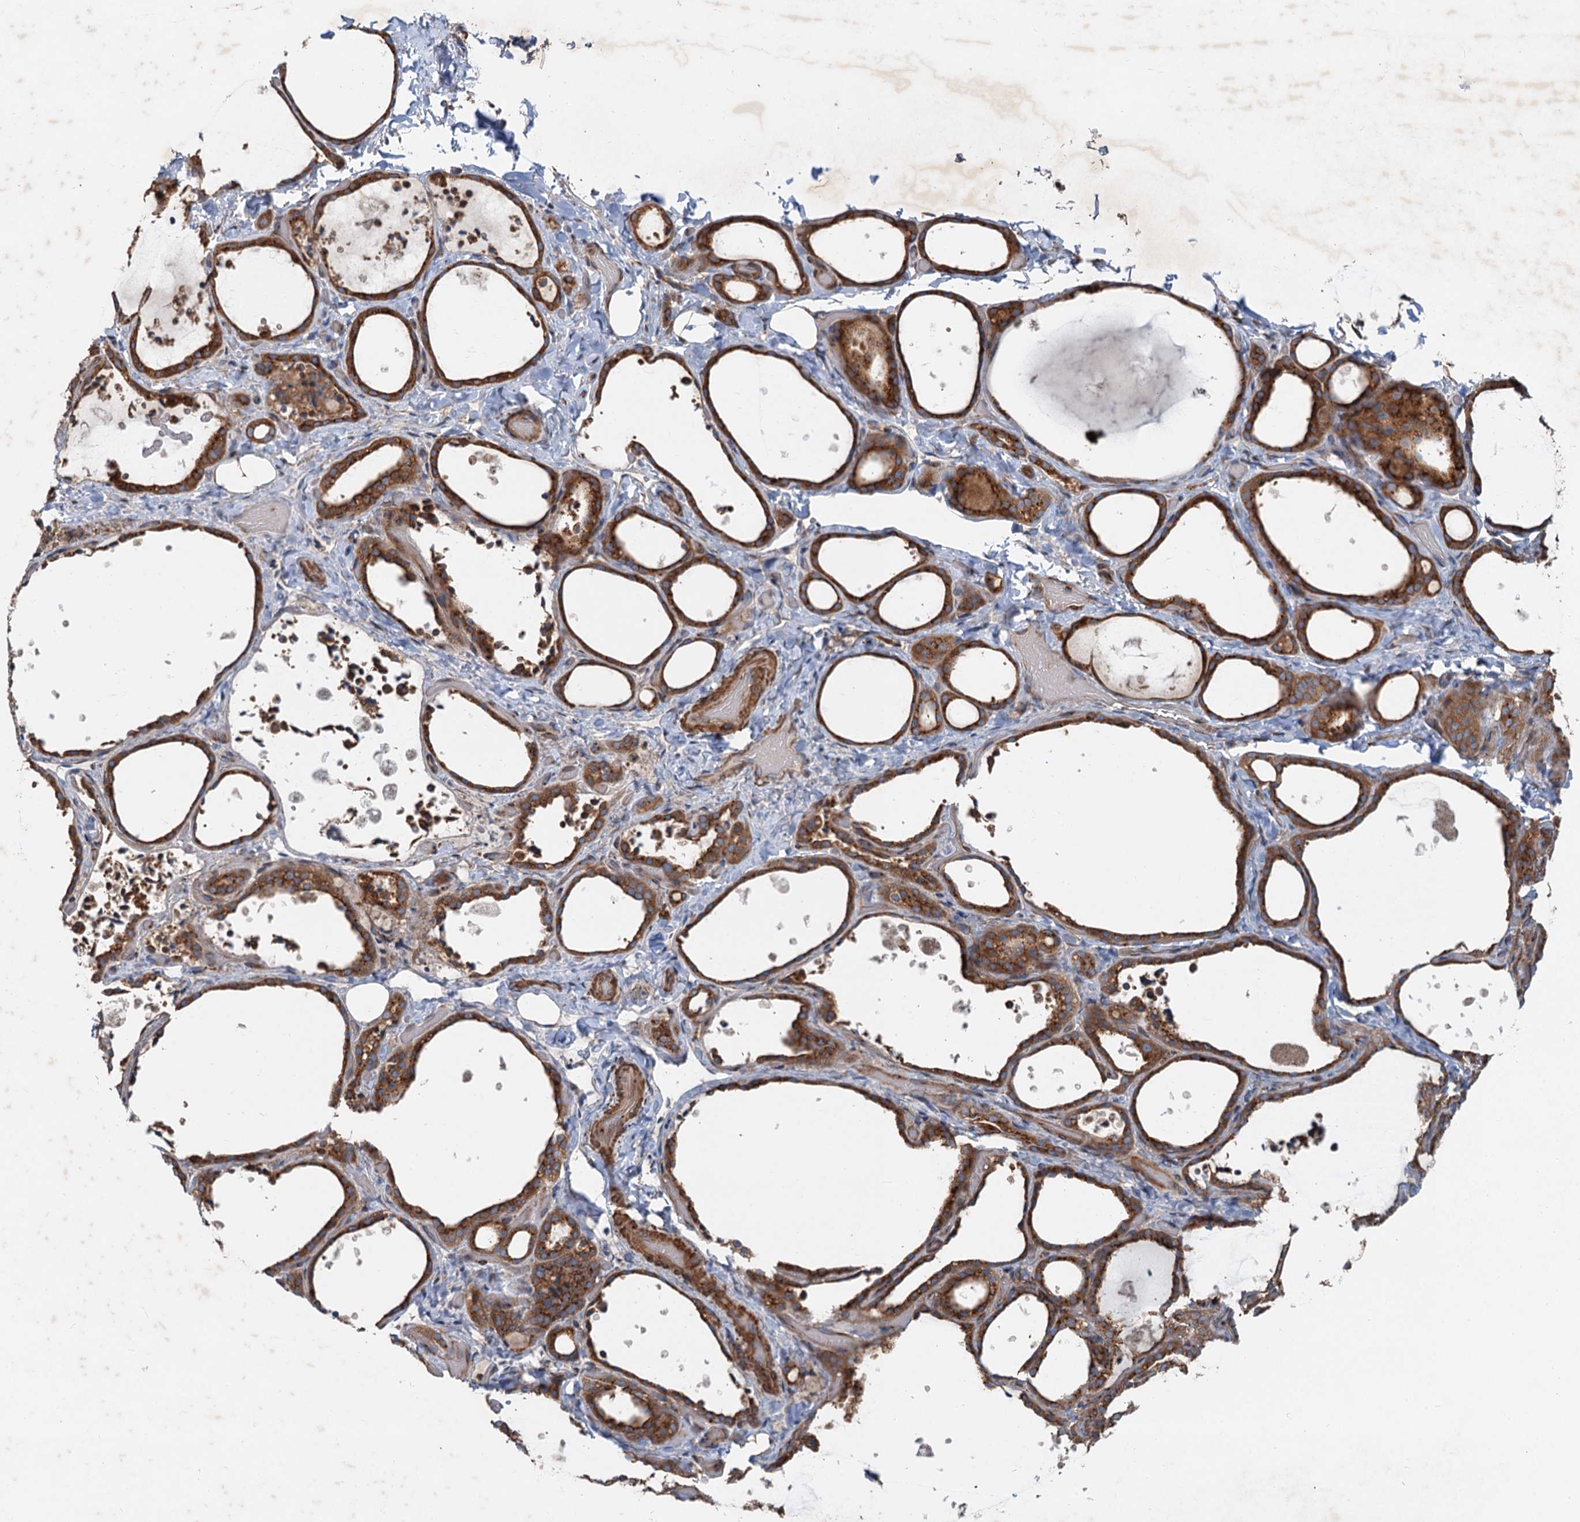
{"staining": {"intensity": "strong", "quantity": ">75%", "location": "cytoplasmic/membranous"}, "tissue": "thyroid gland", "cell_type": "Glandular cells", "image_type": "normal", "snomed": [{"axis": "morphology", "description": "Normal tissue, NOS"}, {"axis": "topography", "description": "Thyroid gland"}], "caption": "Thyroid gland stained for a protein shows strong cytoplasmic/membranous positivity in glandular cells. (DAB (3,3'-diaminobenzidine) = brown stain, brightfield microscopy at high magnification).", "gene": "ANKRD26", "patient": {"sex": "female", "age": 44}}